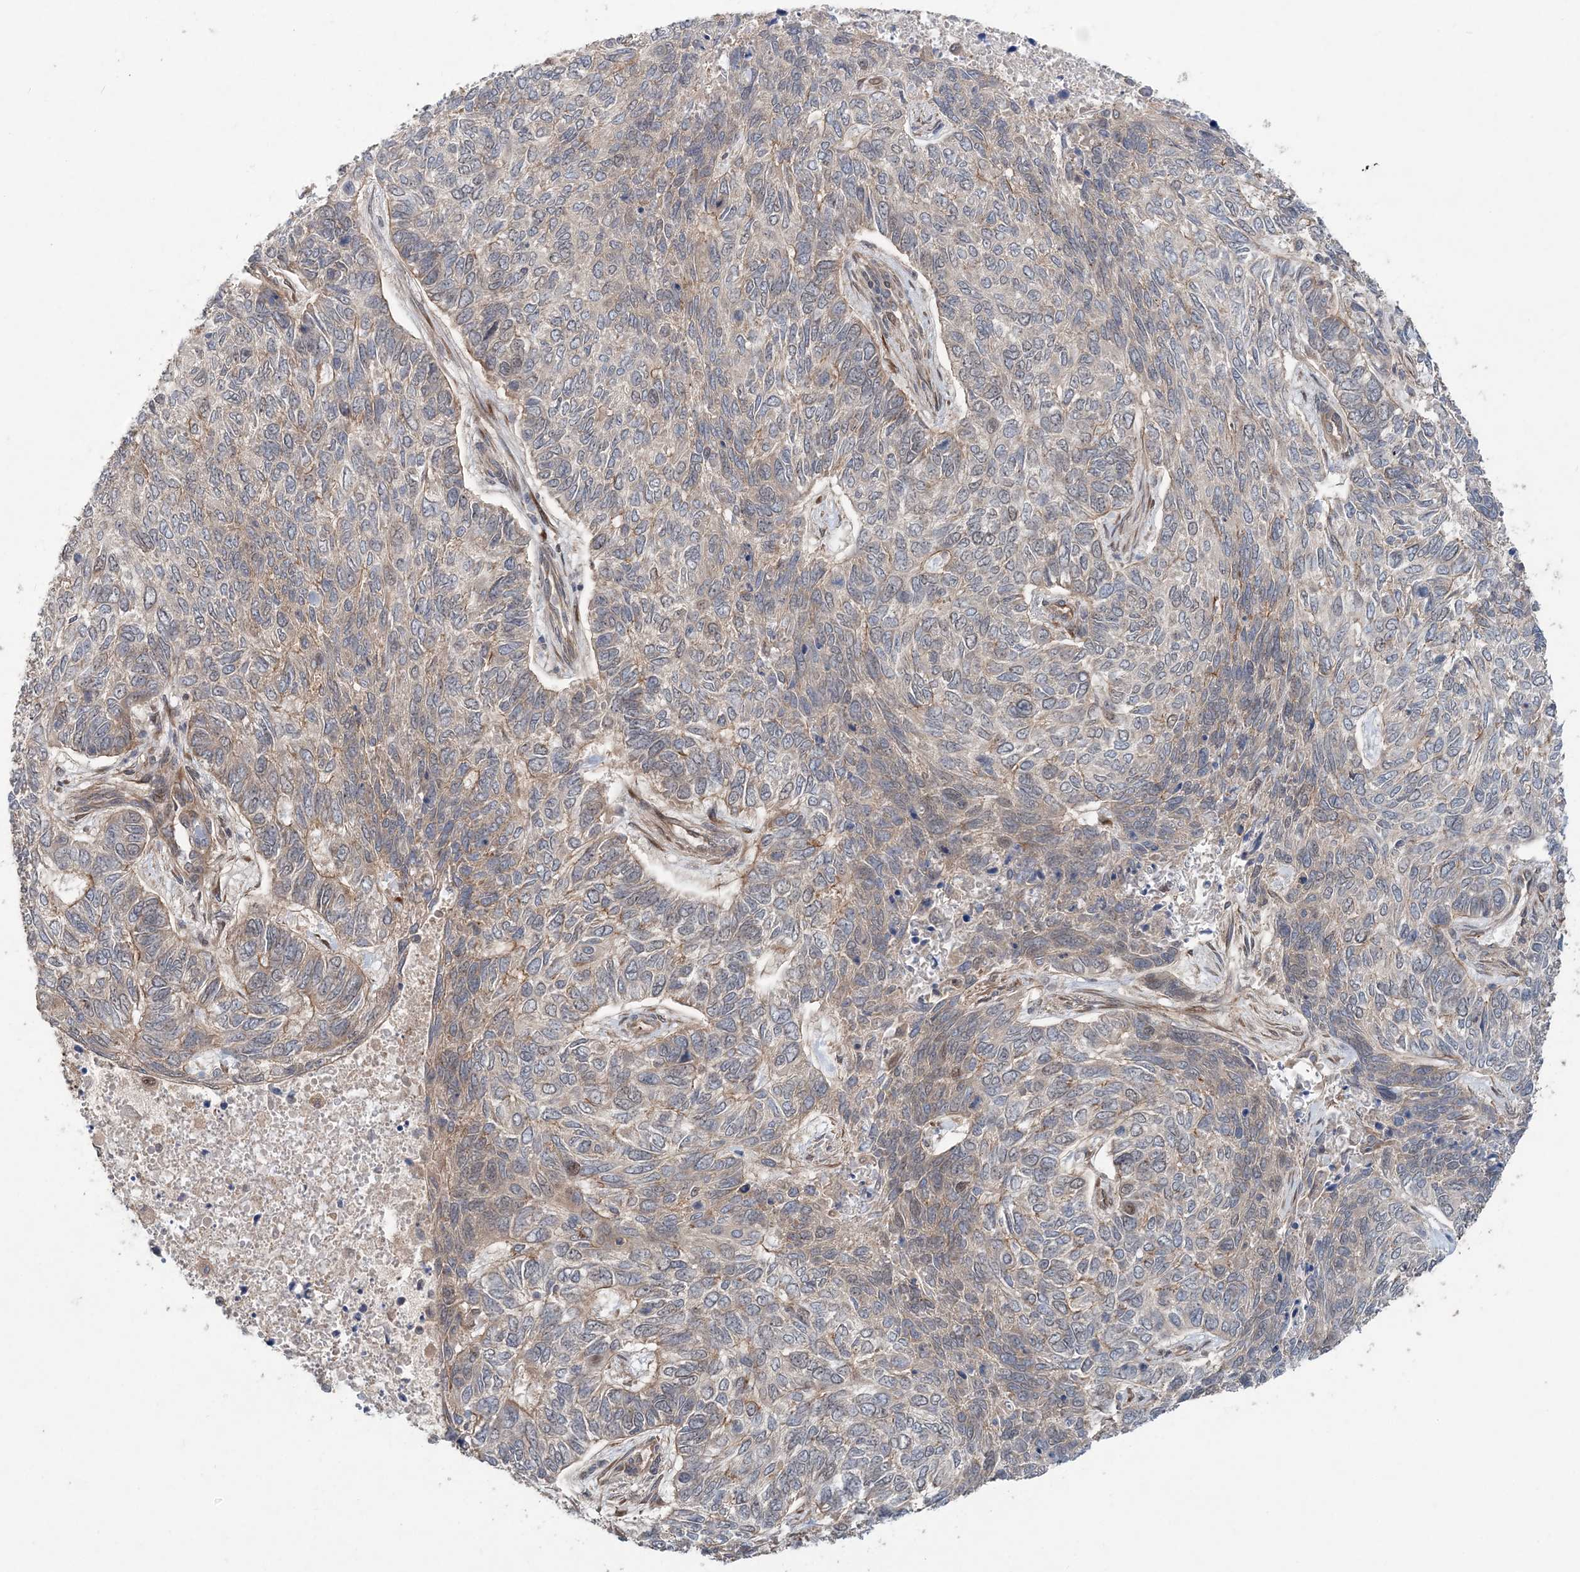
{"staining": {"intensity": "moderate", "quantity": "25%-75%", "location": "cytoplasmic/membranous"}, "tissue": "skin cancer", "cell_type": "Tumor cells", "image_type": "cancer", "snomed": [{"axis": "morphology", "description": "Basal cell carcinoma"}, {"axis": "topography", "description": "Skin"}], "caption": "Tumor cells exhibit medium levels of moderate cytoplasmic/membranous positivity in approximately 25%-75% of cells in human basal cell carcinoma (skin).", "gene": "GEMIN5", "patient": {"sex": "female", "age": 65}}